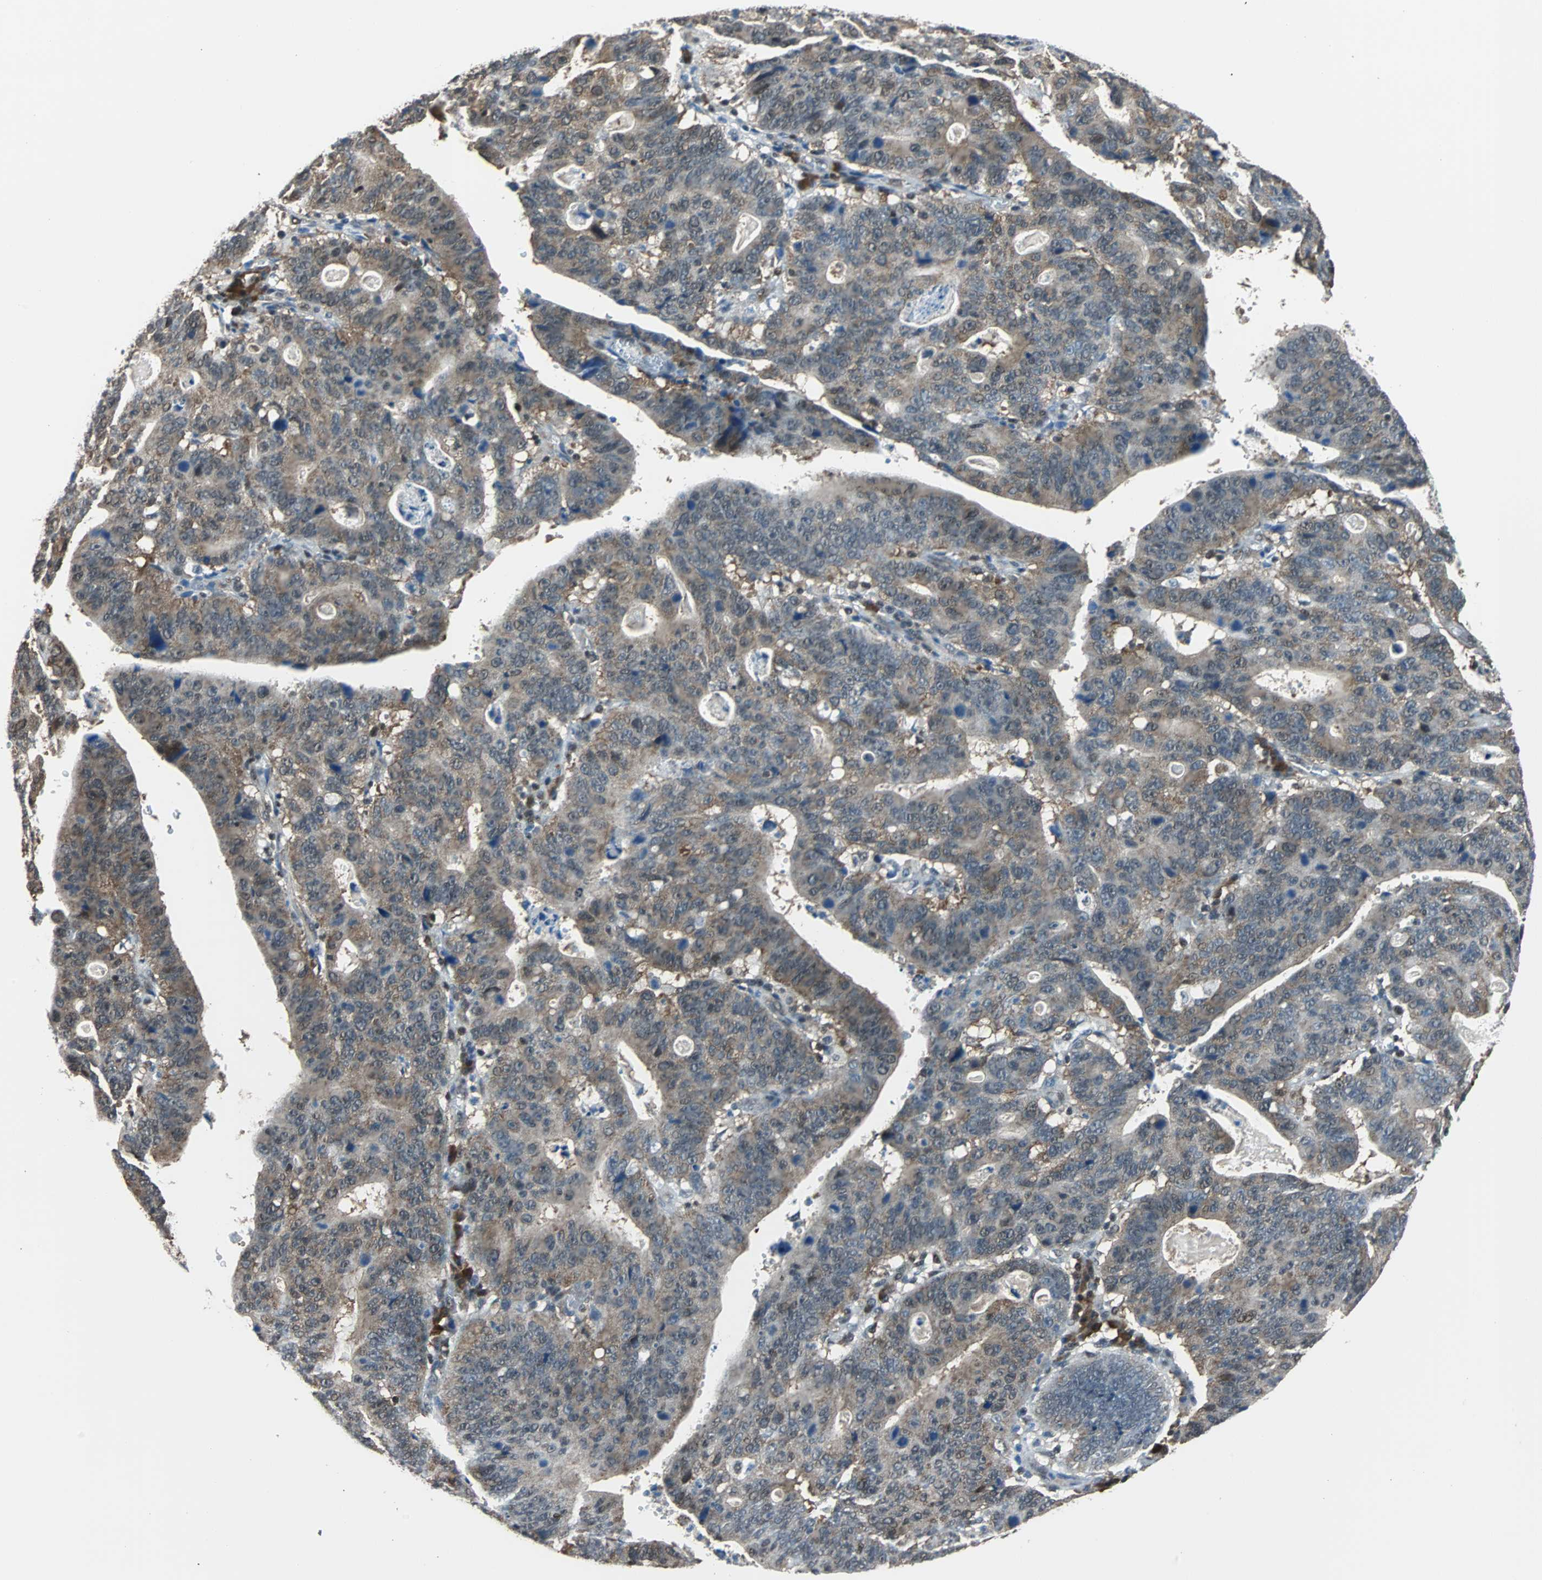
{"staining": {"intensity": "weak", "quantity": ">75%", "location": "cytoplasmic/membranous"}, "tissue": "stomach cancer", "cell_type": "Tumor cells", "image_type": "cancer", "snomed": [{"axis": "morphology", "description": "Adenocarcinoma, NOS"}, {"axis": "topography", "description": "Stomach"}], "caption": "The histopathology image reveals a brown stain indicating the presence of a protein in the cytoplasmic/membranous of tumor cells in stomach cancer.", "gene": "VCP", "patient": {"sex": "male", "age": 59}}